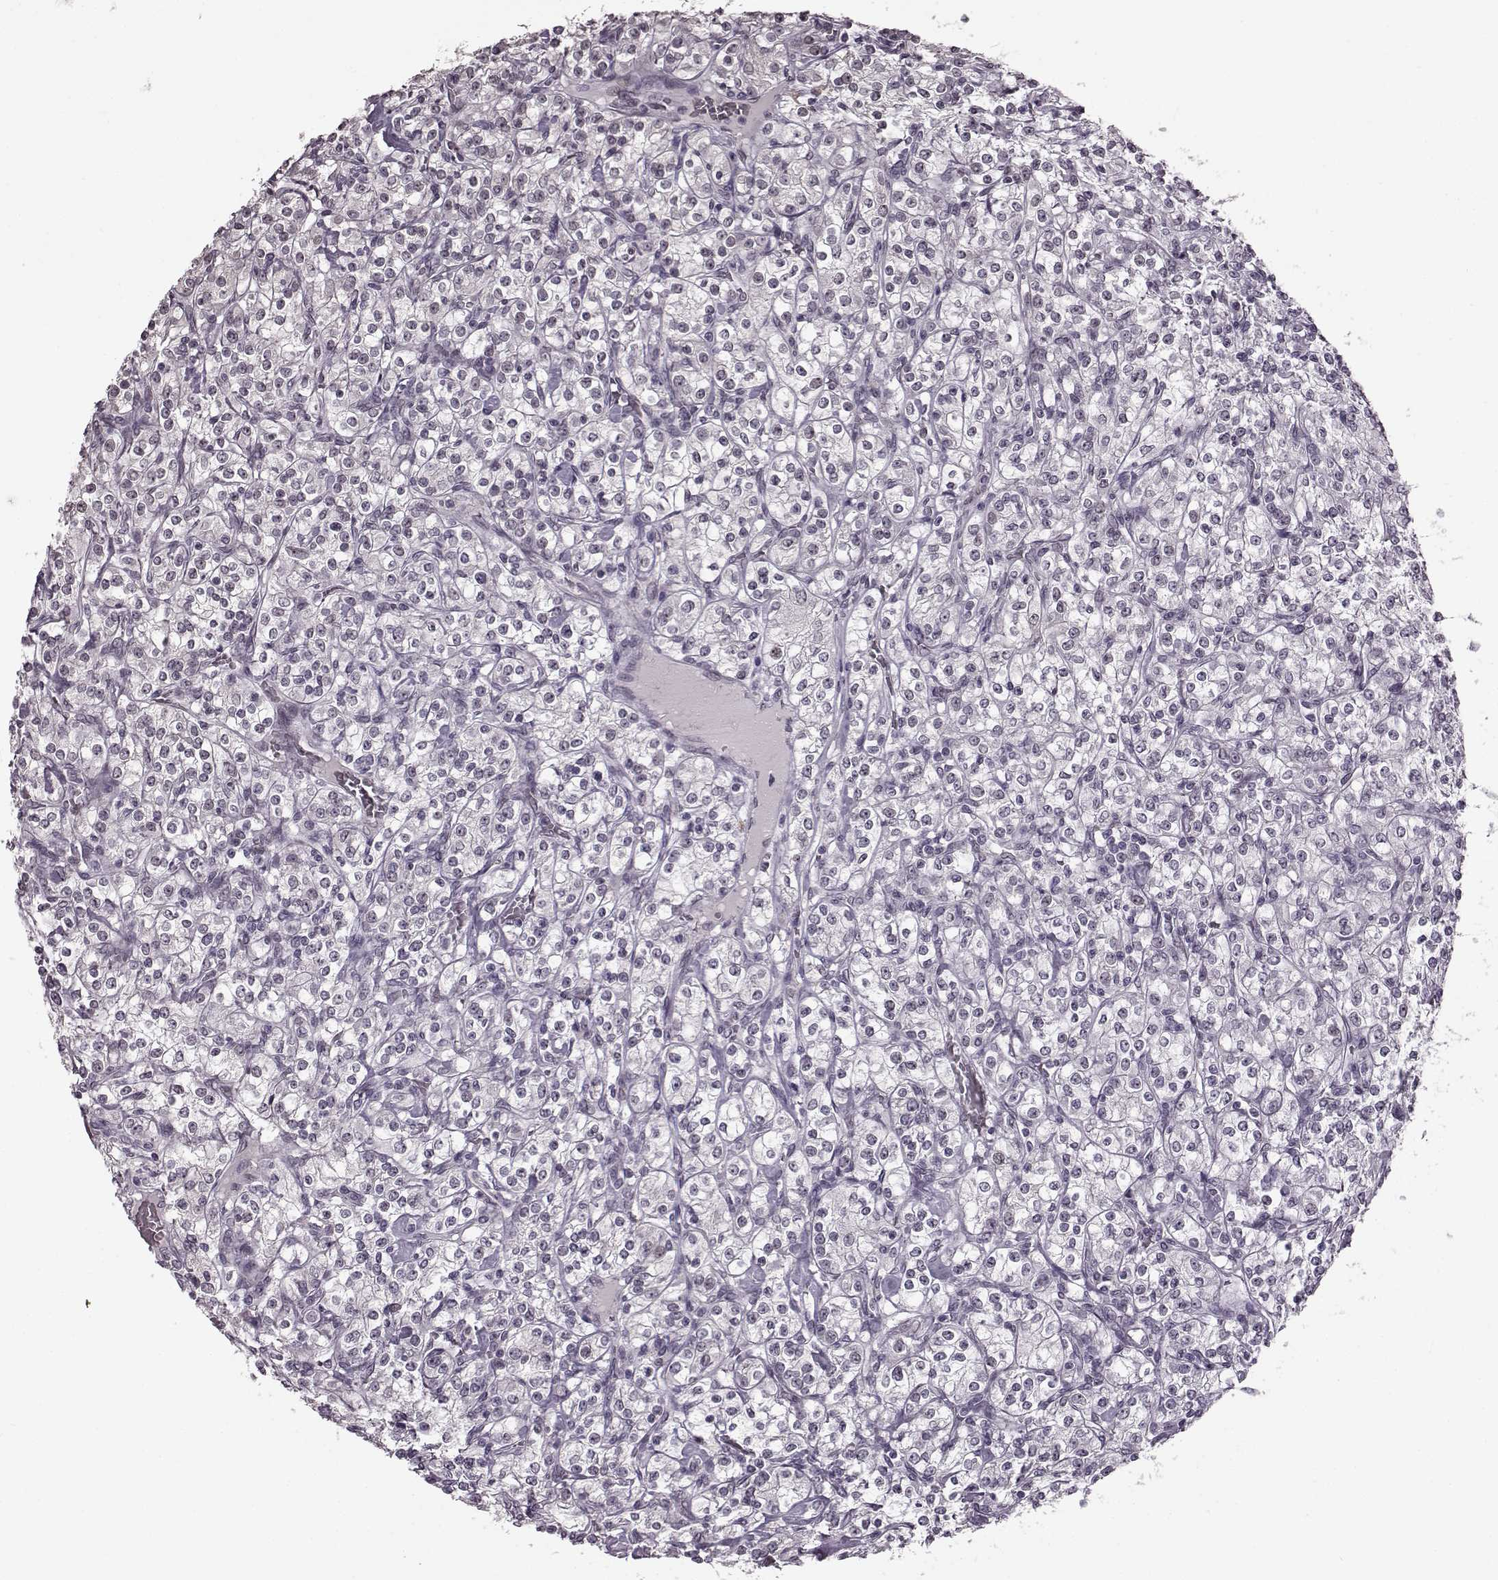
{"staining": {"intensity": "negative", "quantity": "none", "location": "none"}, "tissue": "renal cancer", "cell_type": "Tumor cells", "image_type": "cancer", "snomed": [{"axis": "morphology", "description": "Adenocarcinoma, NOS"}, {"axis": "topography", "description": "Kidney"}], "caption": "An immunohistochemistry photomicrograph of renal cancer is shown. There is no staining in tumor cells of renal cancer. (IHC, brightfield microscopy, high magnification).", "gene": "STX1B", "patient": {"sex": "male", "age": 77}}